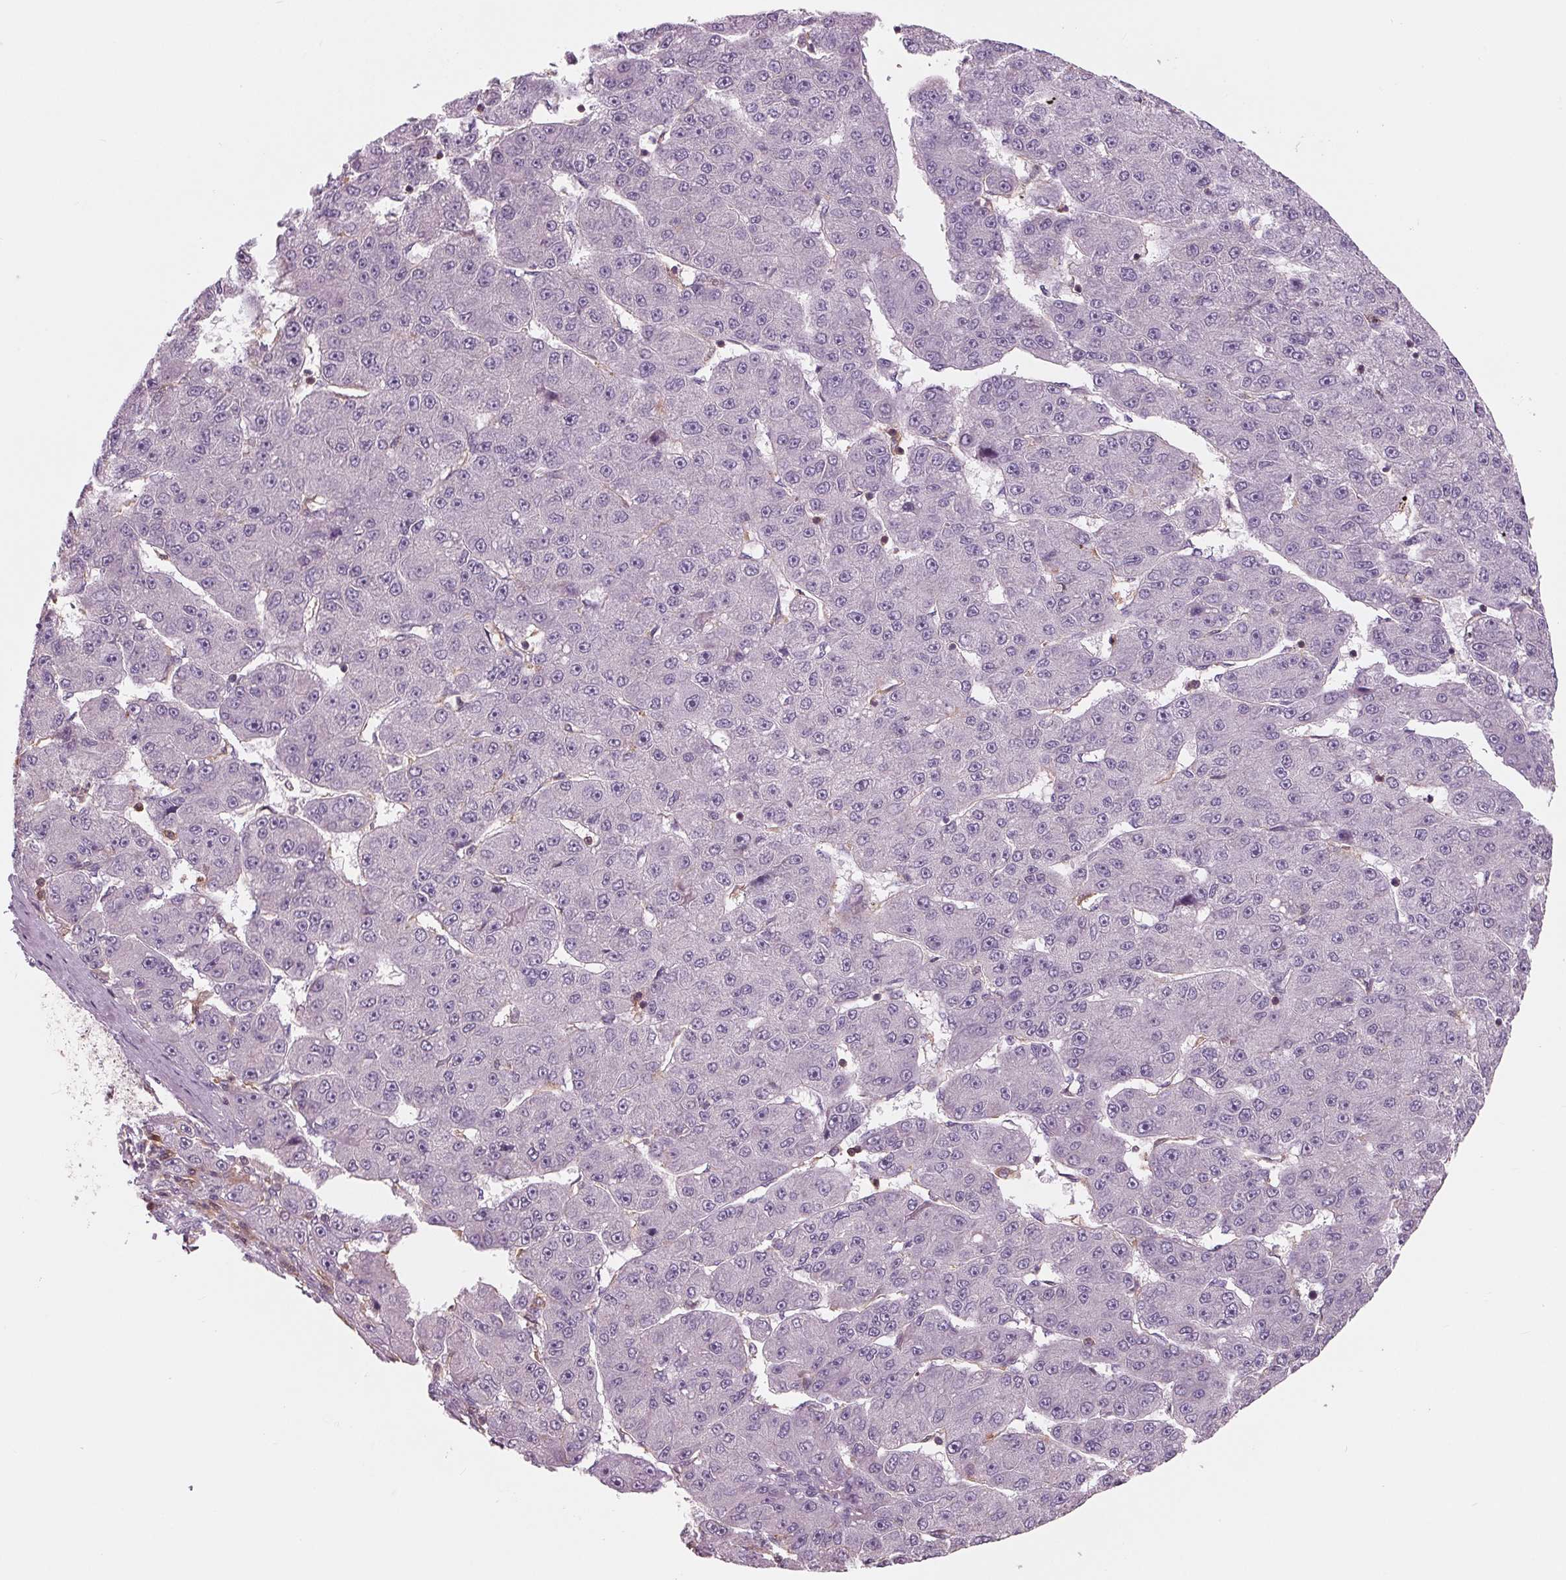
{"staining": {"intensity": "negative", "quantity": "none", "location": "none"}, "tissue": "liver cancer", "cell_type": "Tumor cells", "image_type": "cancer", "snomed": [{"axis": "morphology", "description": "Carcinoma, Hepatocellular, NOS"}, {"axis": "topography", "description": "Liver"}], "caption": "High power microscopy image of an immunohistochemistry (IHC) micrograph of liver hepatocellular carcinoma, revealing no significant positivity in tumor cells. Nuclei are stained in blue.", "gene": "ARHGAP25", "patient": {"sex": "male", "age": 67}}